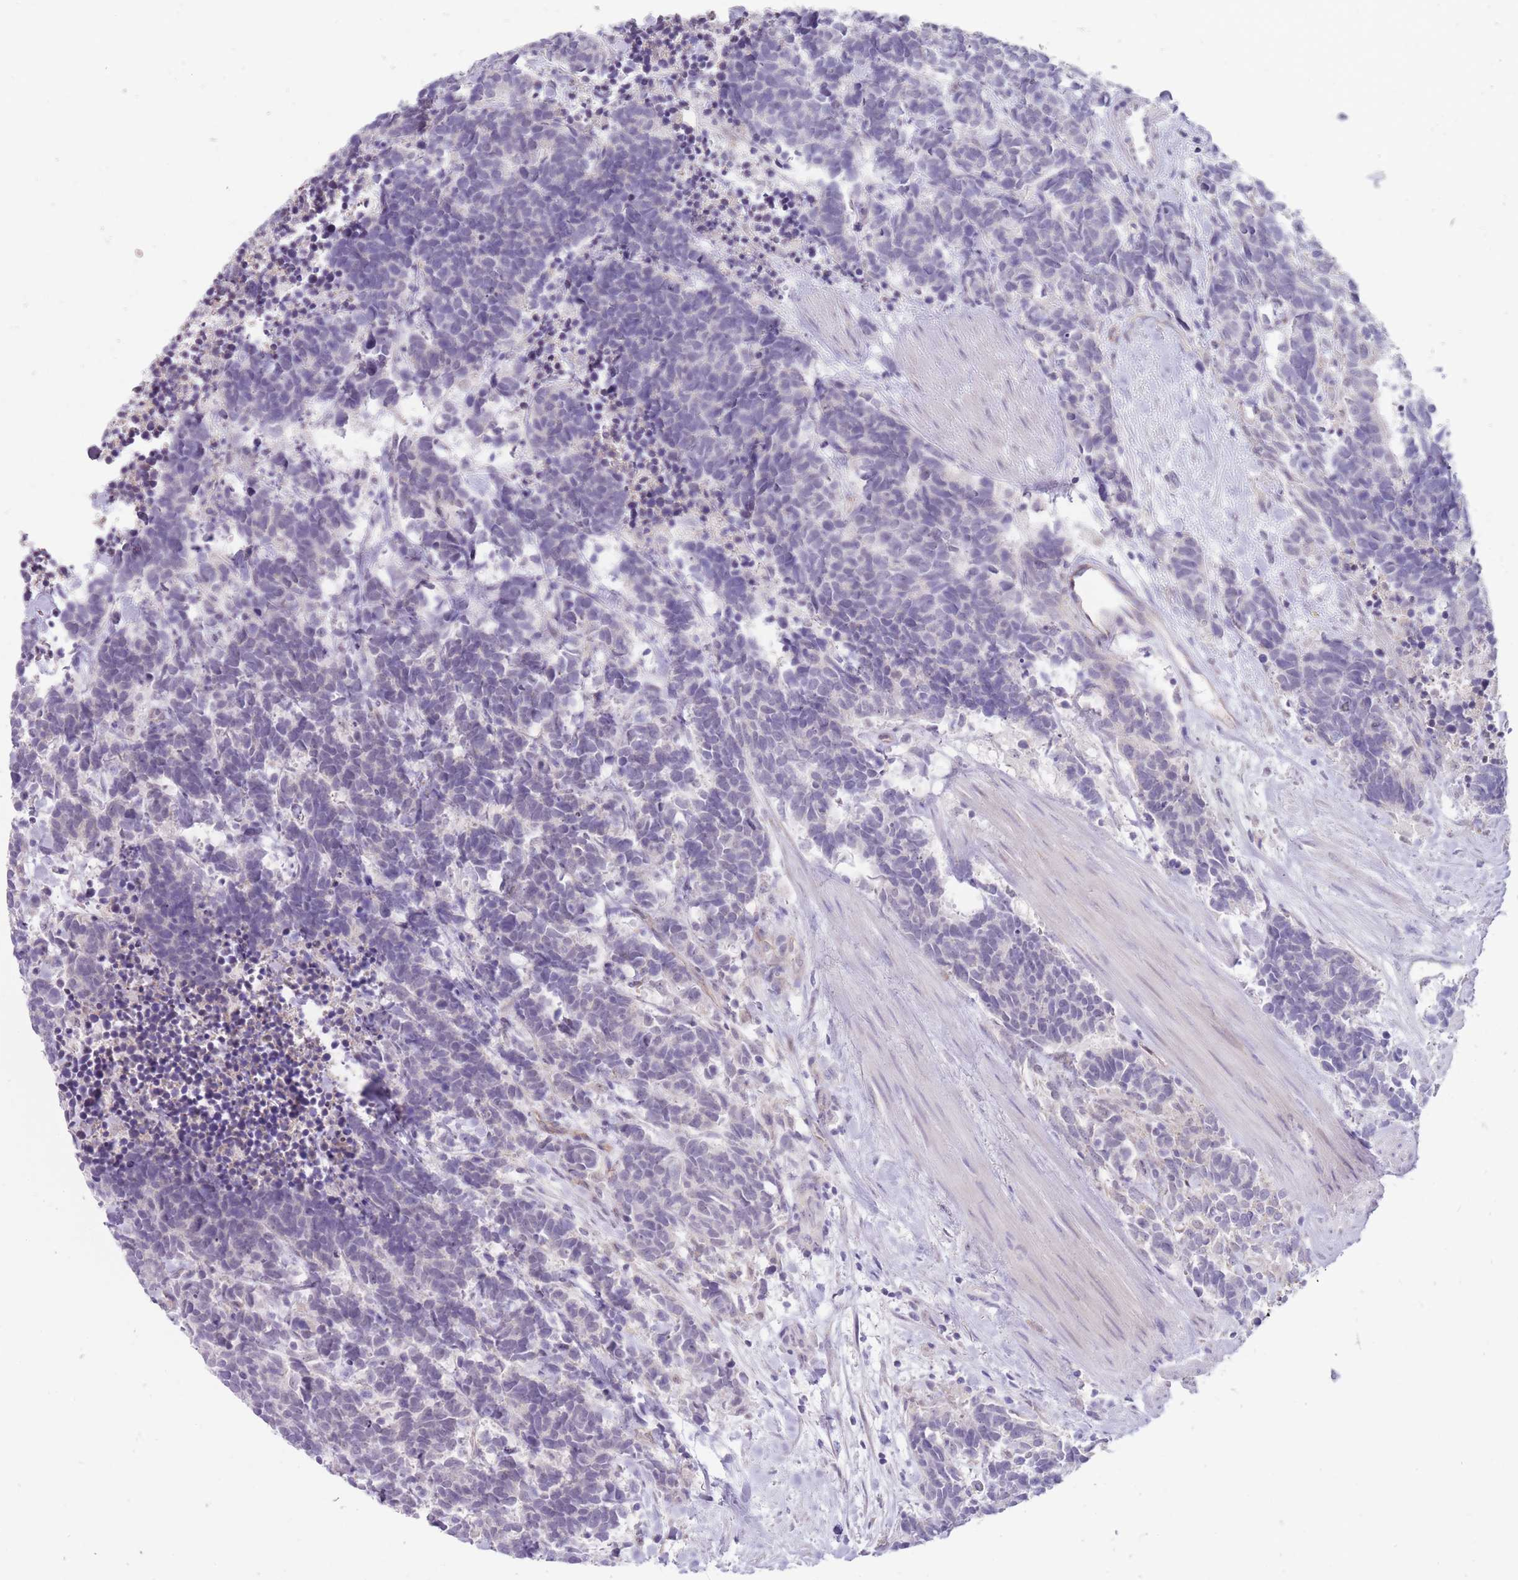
{"staining": {"intensity": "negative", "quantity": "none", "location": "none"}, "tissue": "carcinoid", "cell_type": "Tumor cells", "image_type": "cancer", "snomed": [{"axis": "morphology", "description": "Carcinoma, NOS"}, {"axis": "morphology", "description": "Carcinoid, malignant, NOS"}, {"axis": "topography", "description": "Prostate"}], "caption": "Malignant carcinoid was stained to show a protein in brown. There is no significant expression in tumor cells.", "gene": "ERICH4", "patient": {"sex": "male", "age": 57}}